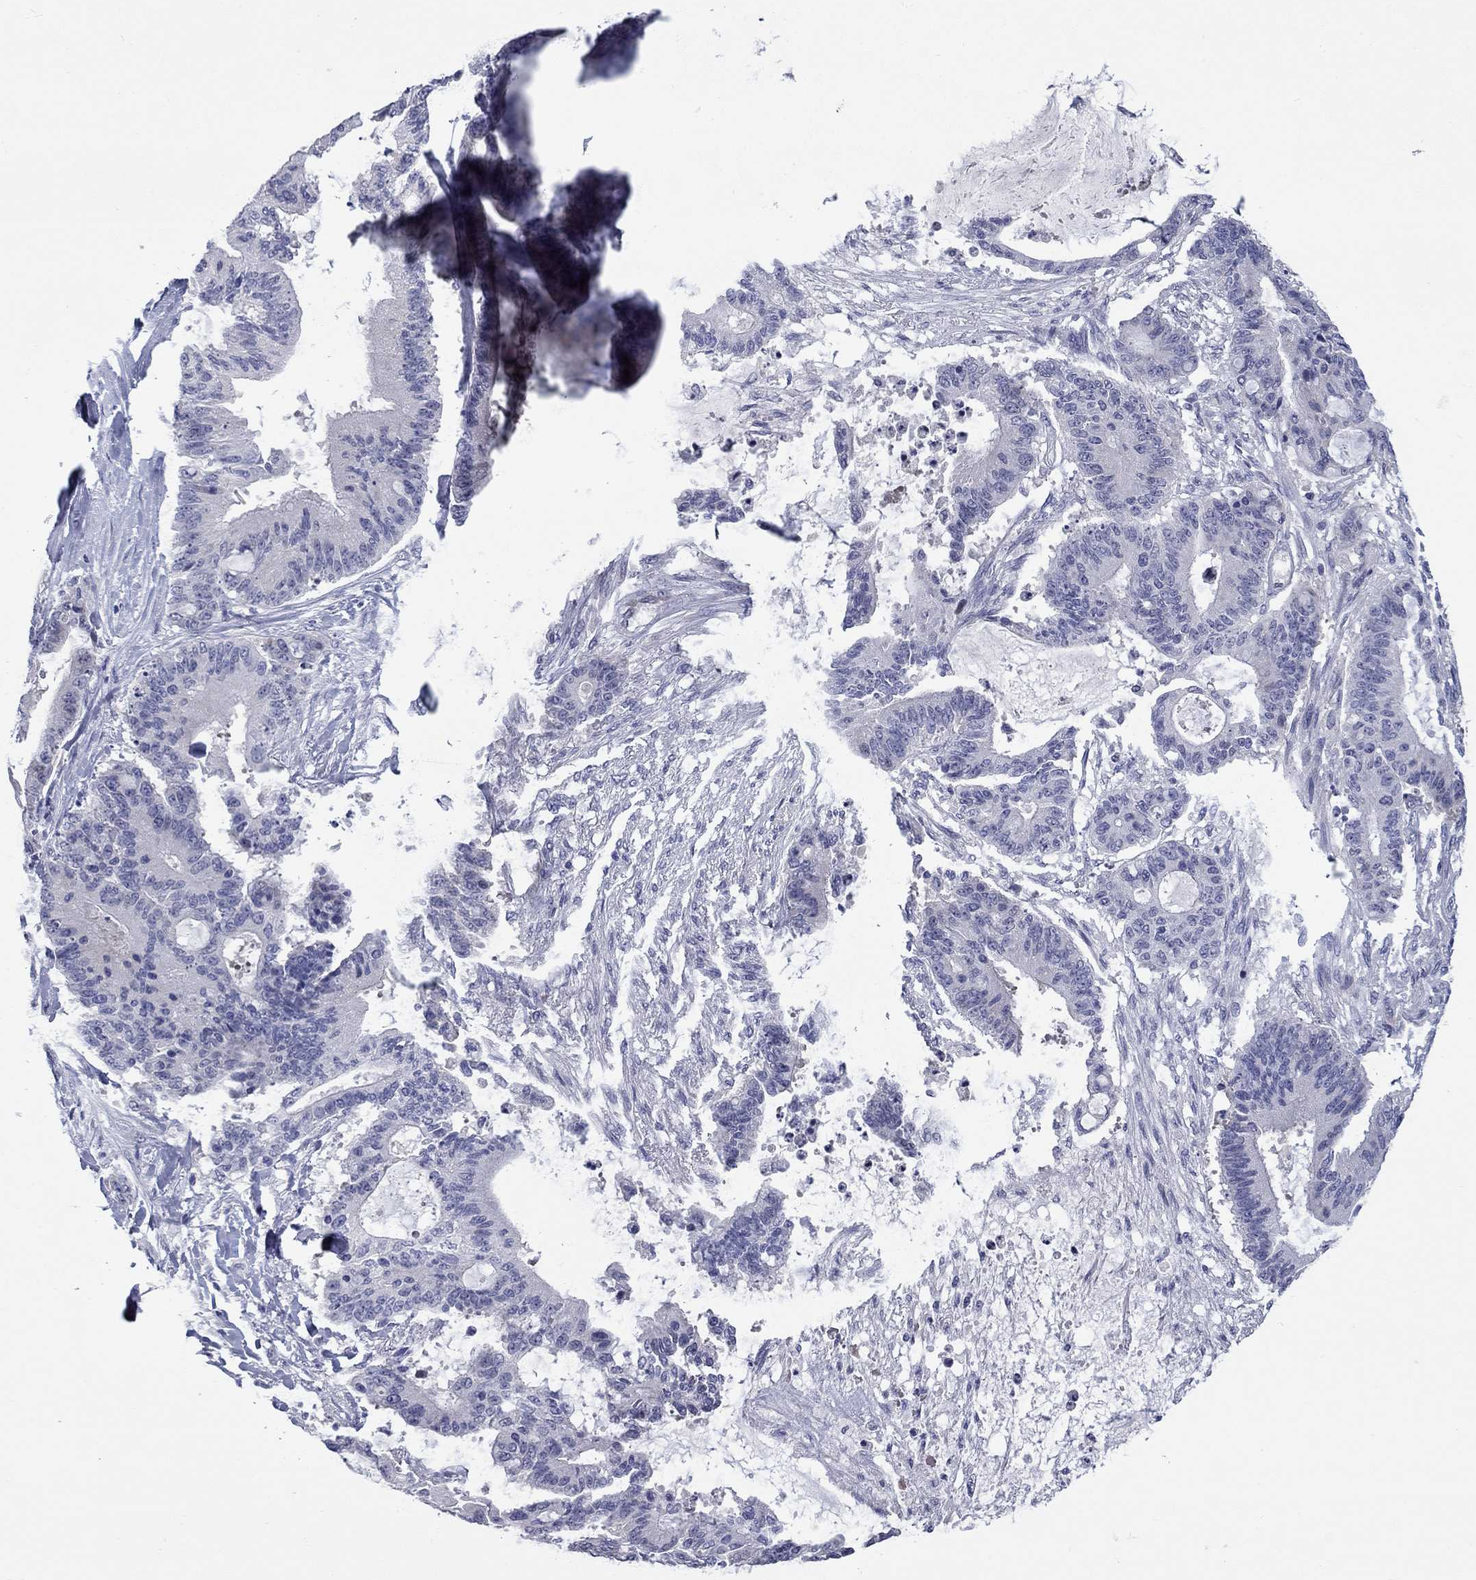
{"staining": {"intensity": "negative", "quantity": "none", "location": "none"}, "tissue": "liver cancer", "cell_type": "Tumor cells", "image_type": "cancer", "snomed": [{"axis": "morphology", "description": "Normal tissue, NOS"}, {"axis": "morphology", "description": "Cholangiocarcinoma"}, {"axis": "topography", "description": "Liver"}, {"axis": "topography", "description": "Peripheral nerve tissue"}], "caption": "This is a micrograph of immunohistochemistry staining of liver cancer, which shows no positivity in tumor cells. (Immunohistochemistry, brightfield microscopy, high magnification).", "gene": "UNC119B", "patient": {"sex": "female", "age": 73}}